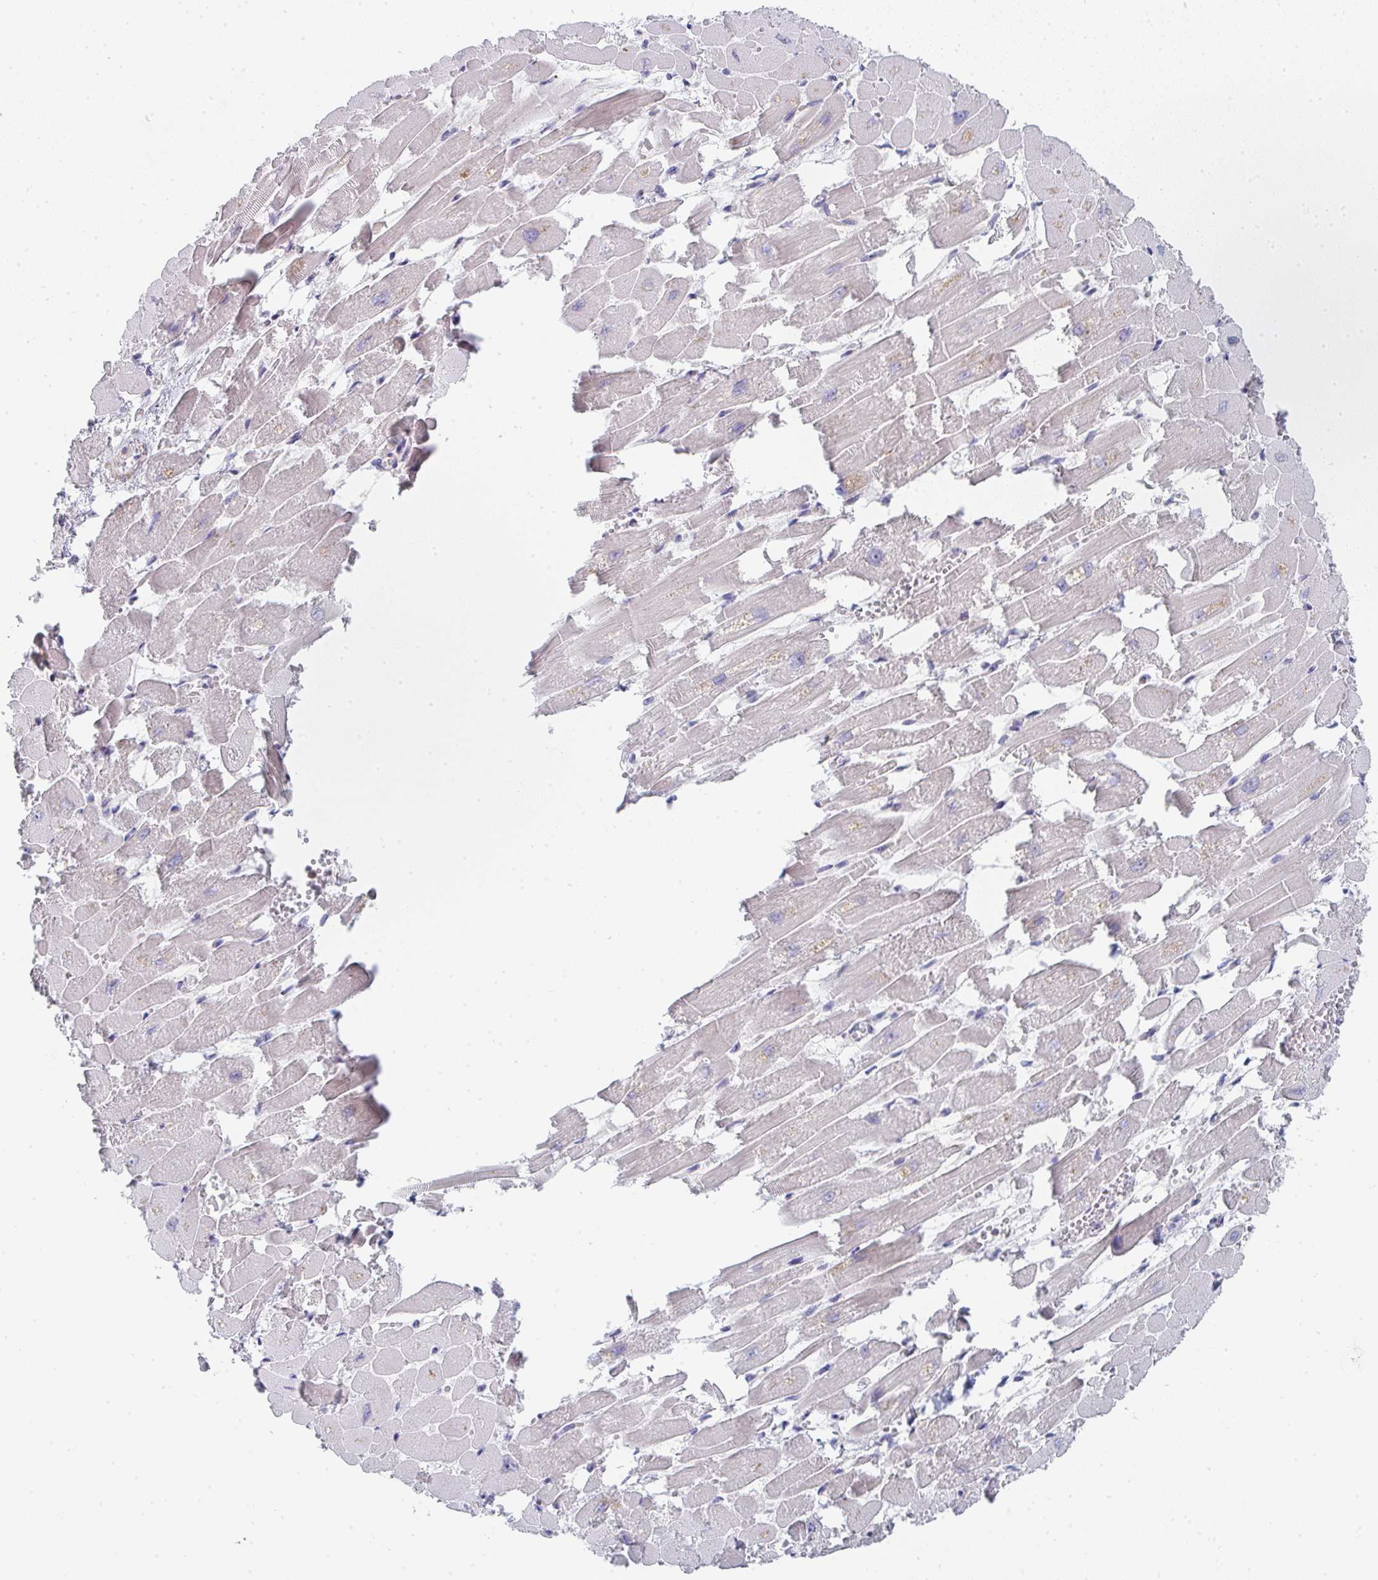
{"staining": {"intensity": "weak", "quantity": "<25%", "location": "cytoplasmic/membranous"}, "tissue": "heart muscle", "cell_type": "Cardiomyocytes", "image_type": "normal", "snomed": [{"axis": "morphology", "description": "Normal tissue, NOS"}, {"axis": "topography", "description": "Heart"}], "caption": "IHC photomicrograph of normal heart muscle: human heart muscle stained with DAB (3,3'-diaminobenzidine) demonstrates no significant protein positivity in cardiomyocytes.", "gene": "KLHL33", "patient": {"sex": "female", "age": 52}}